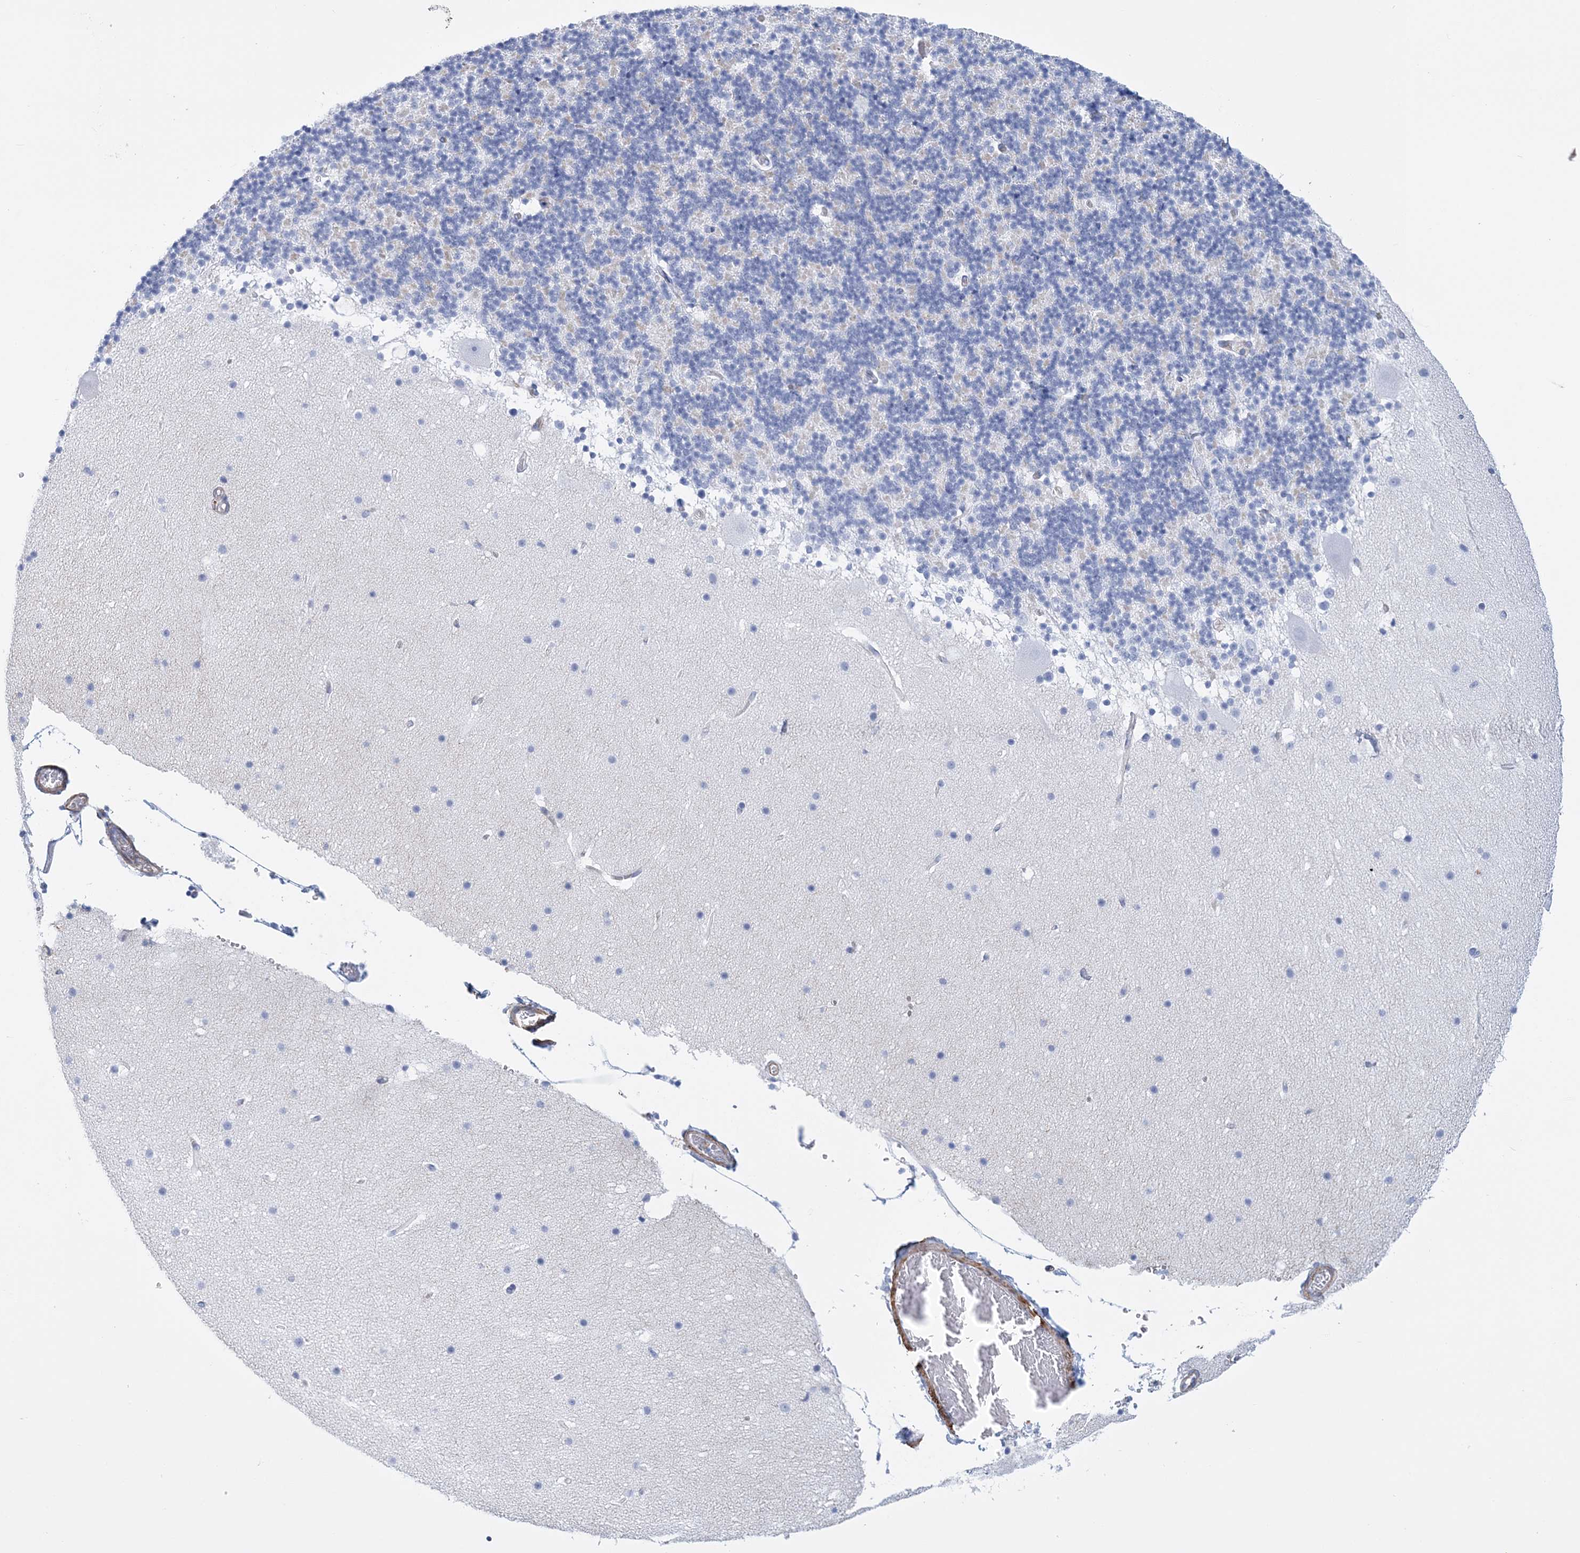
{"staining": {"intensity": "negative", "quantity": "none", "location": "none"}, "tissue": "cerebellum", "cell_type": "Cells in granular layer", "image_type": "normal", "snomed": [{"axis": "morphology", "description": "Normal tissue, NOS"}, {"axis": "topography", "description": "Cerebellum"}], "caption": "Immunohistochemical staining of normal cerebellum reveals no significant staining in cells in granular layer. The staining was performed using DAB (3,3'-diaminobenzidine) to visualize the protein expression in brown, while the nuclei were stained in blue with hematoxylin (Magnification: 20x).", "gene": "C11orf21", "patient": {"sex": "male", "age": 57}}